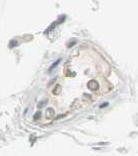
{"staining": {"intensity": "negative", "quantity": "none", "location": "none"}, "tissue": "adipose tissue", "cell_type": "Adipocytes", "image_type": "normal", "snomed": [{"axis": "morphology", "description": "Normal tissue, NOS"}, {"axis": "morphology", "description": "Duct carcinoma"}, {"axis": "topography", "description": "Breast"}, {"axis": "topography", "description": "Adipose tissue"}], "caption": "Protein analysis of unremarkable adipose tissue shows no significant positivity in adipocytes.", "gene": "MLLT10", "patient": {"sex": "female", "age": 37}}